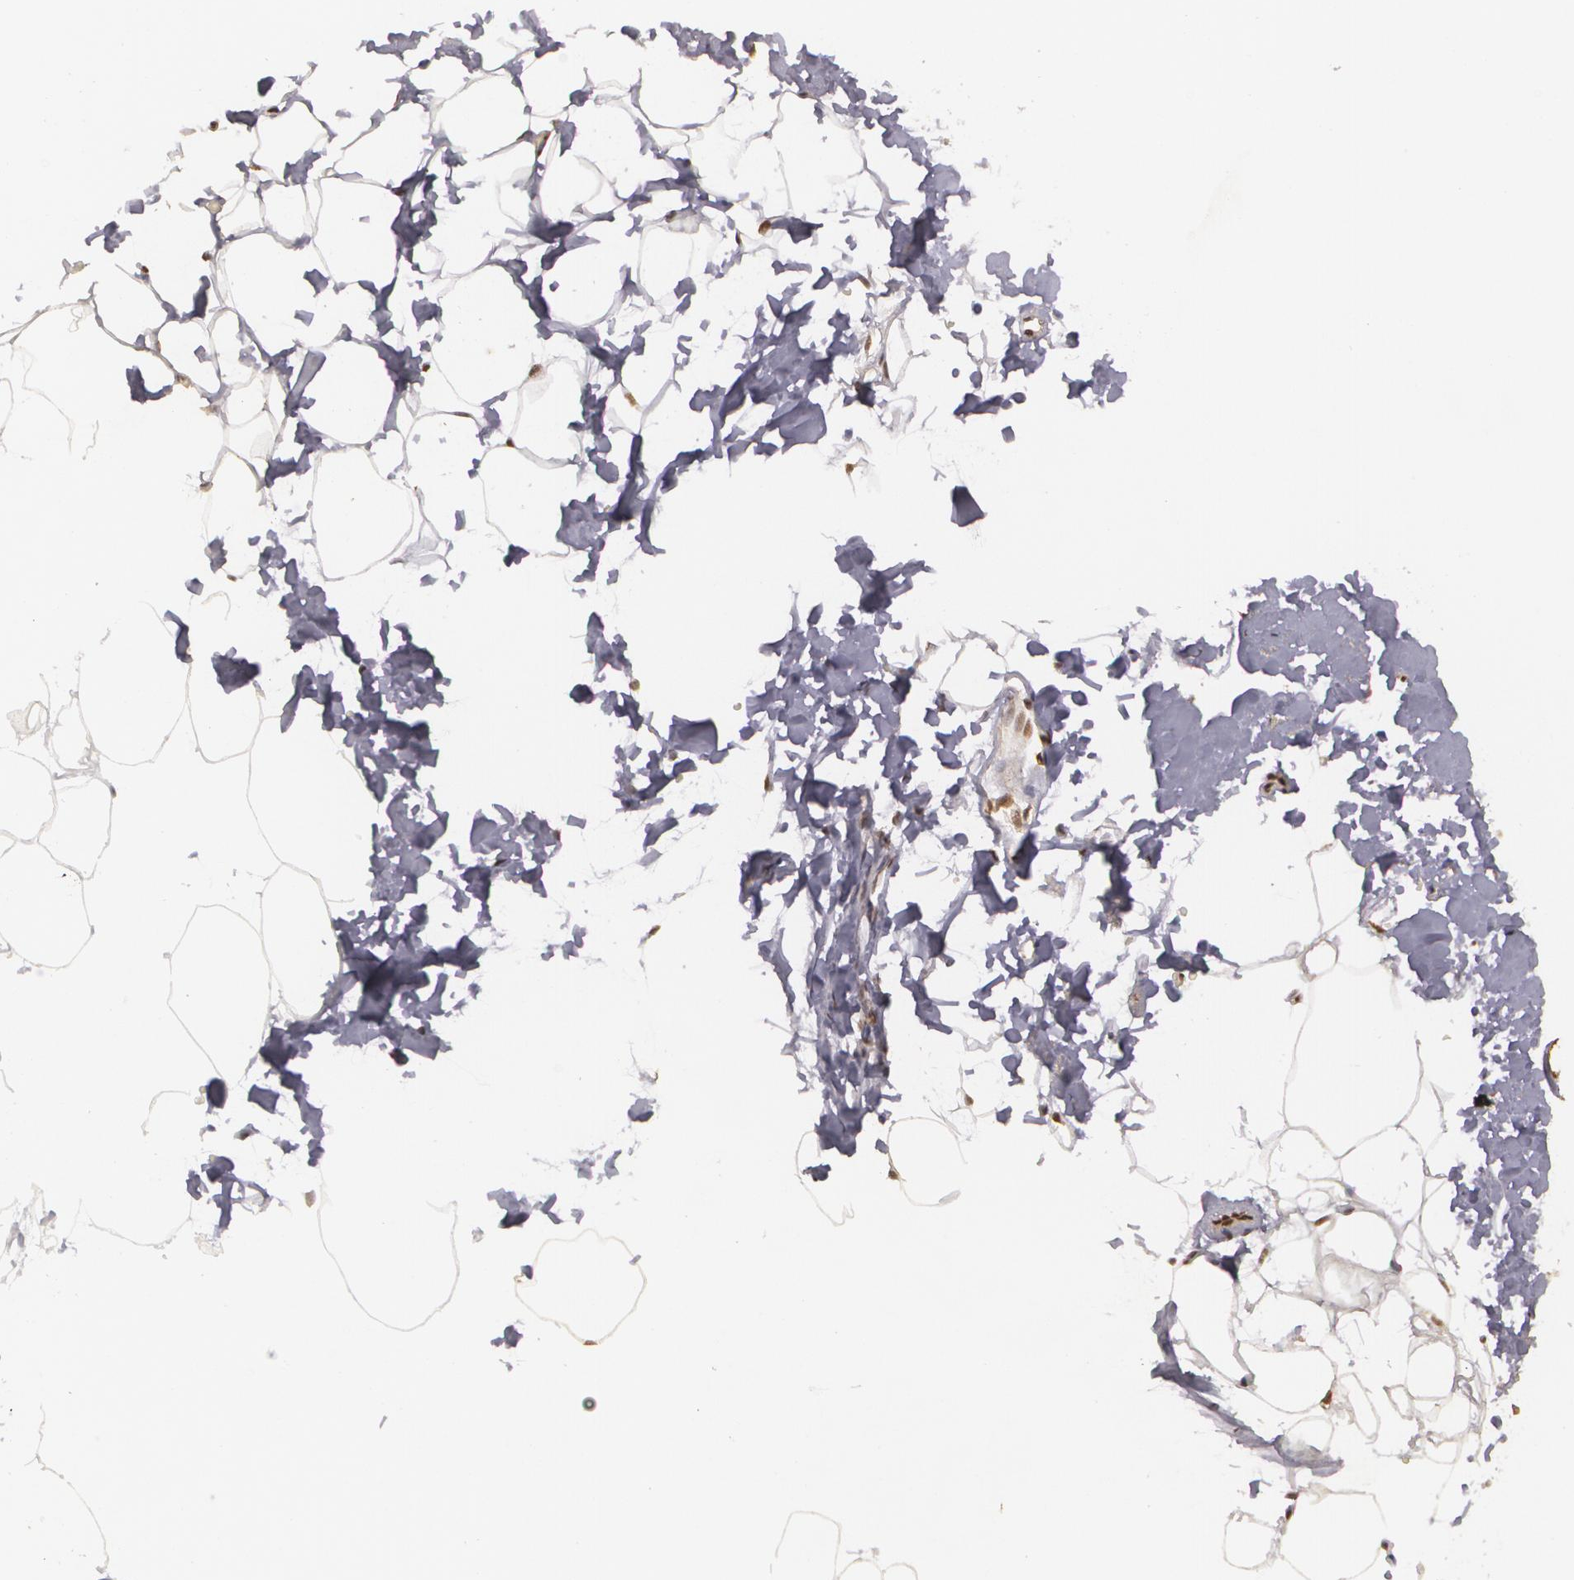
{"staining": {"intensity": "moderate", "quantity": ">75%", "location": "nuclear"}, "tissue": "adipose tissue", "cell_type": "Adipocytes", "image_type": "normal", "snomed": [{"axis": "morphology", "description": "Normal tissue, NOS"}, {"axis": "morphology", "description": "Fibrosis, NOS"}, {"axis": "topography", "description": "Breast"}], "caption": "Protein staining reveals moderate nuclear staining in about >75% of adipocytes in benign adipose tissue.", "gene": "RXRB", "patient": {"sex": "female", "age": 24}}